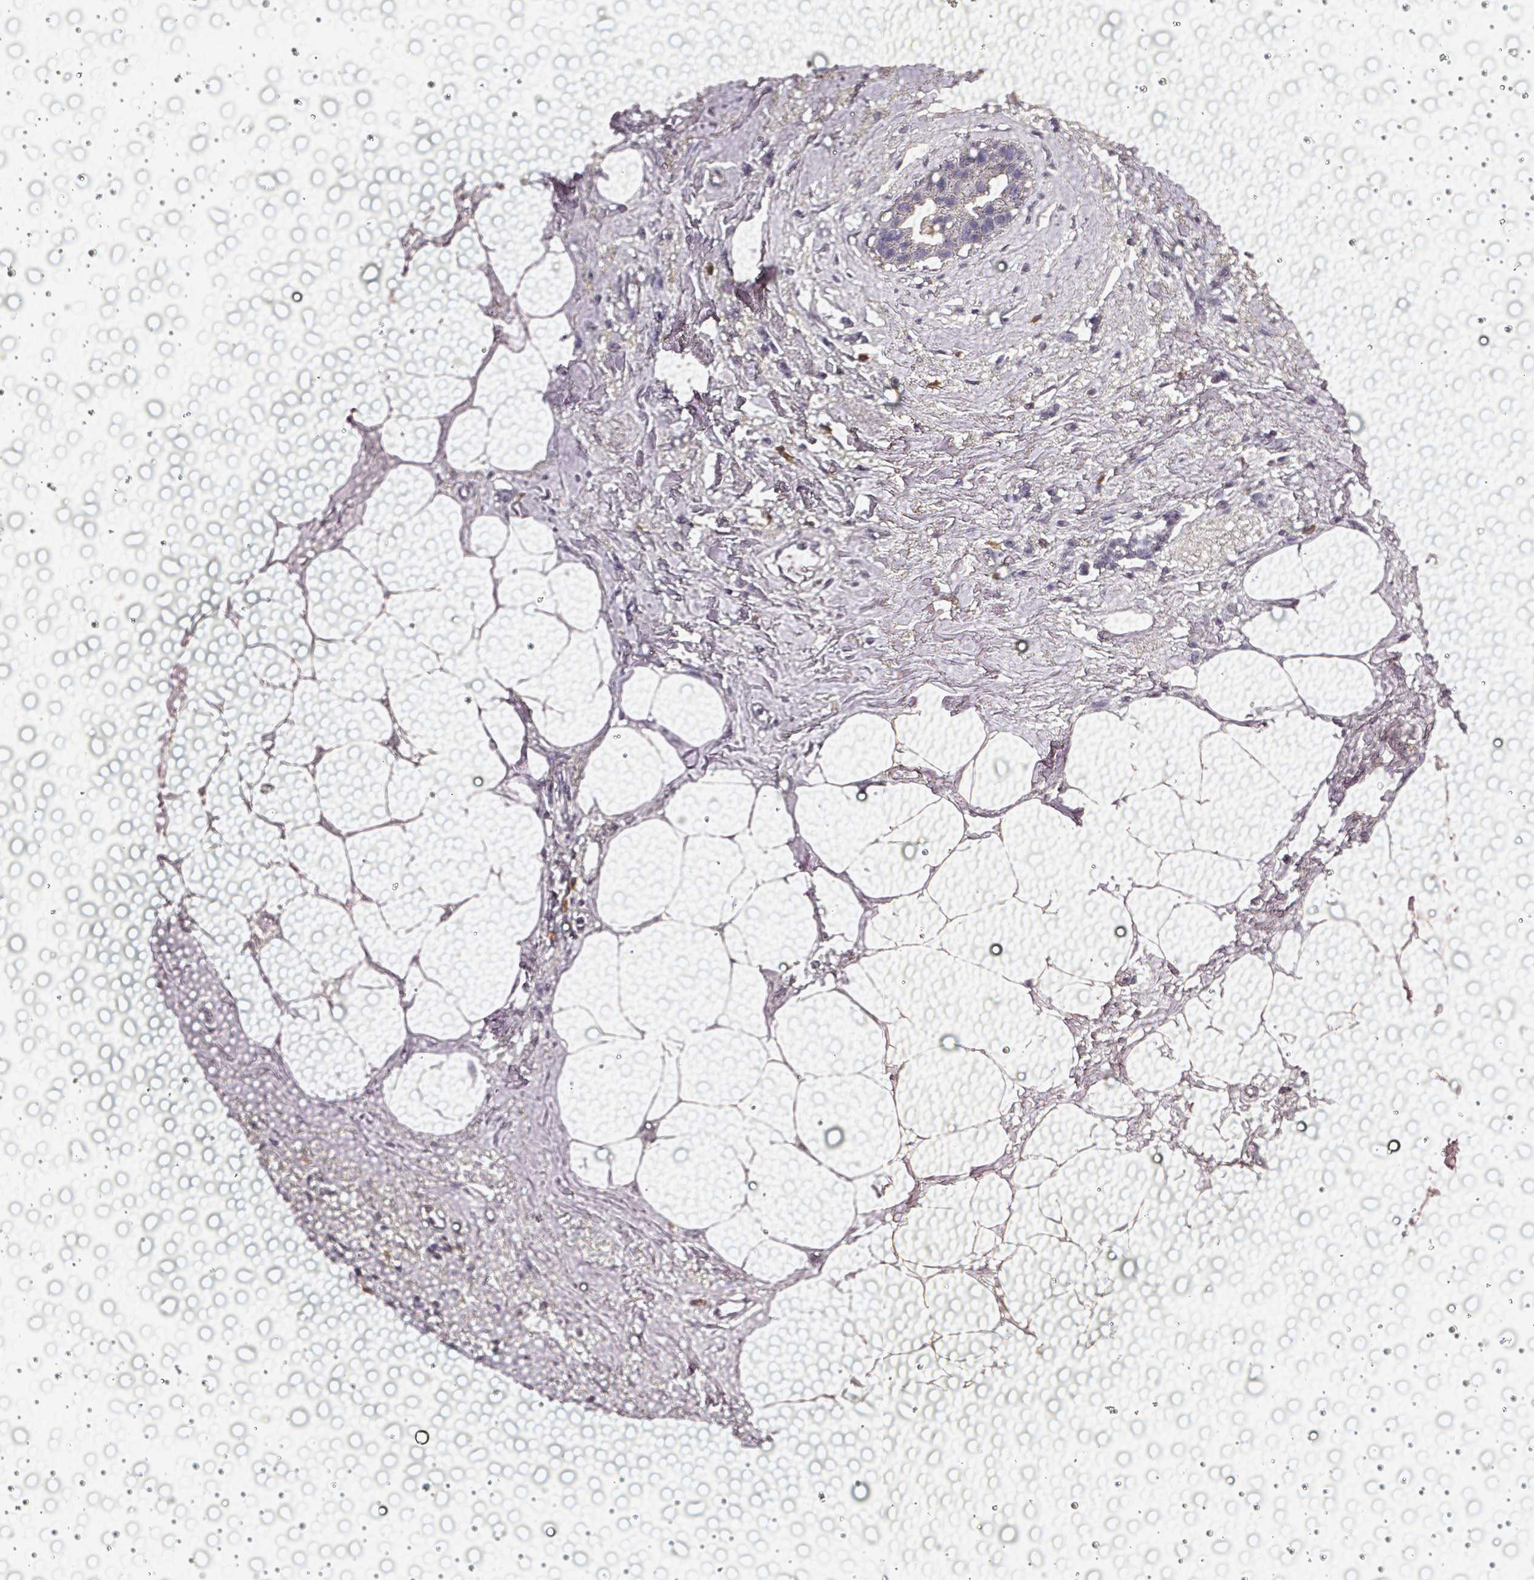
{"staining": {"intensity": "negative", "quantity": "none", "location": "none"}, "tissue": "breast cancer", "cell_type": "Tumor cells", "image_type": "cancer", "snomed": [{"axis": "morphology", "description": "Carcinoma, NOS"}, {"axis": "topography", "description": "Breast"}], "caption": "A histopathology image of breast carcinoma stained for a protein shows no brown staining in tumor cells.", "gene": "CYB561A3", "patient": {"sex": "female", "age": 60}}